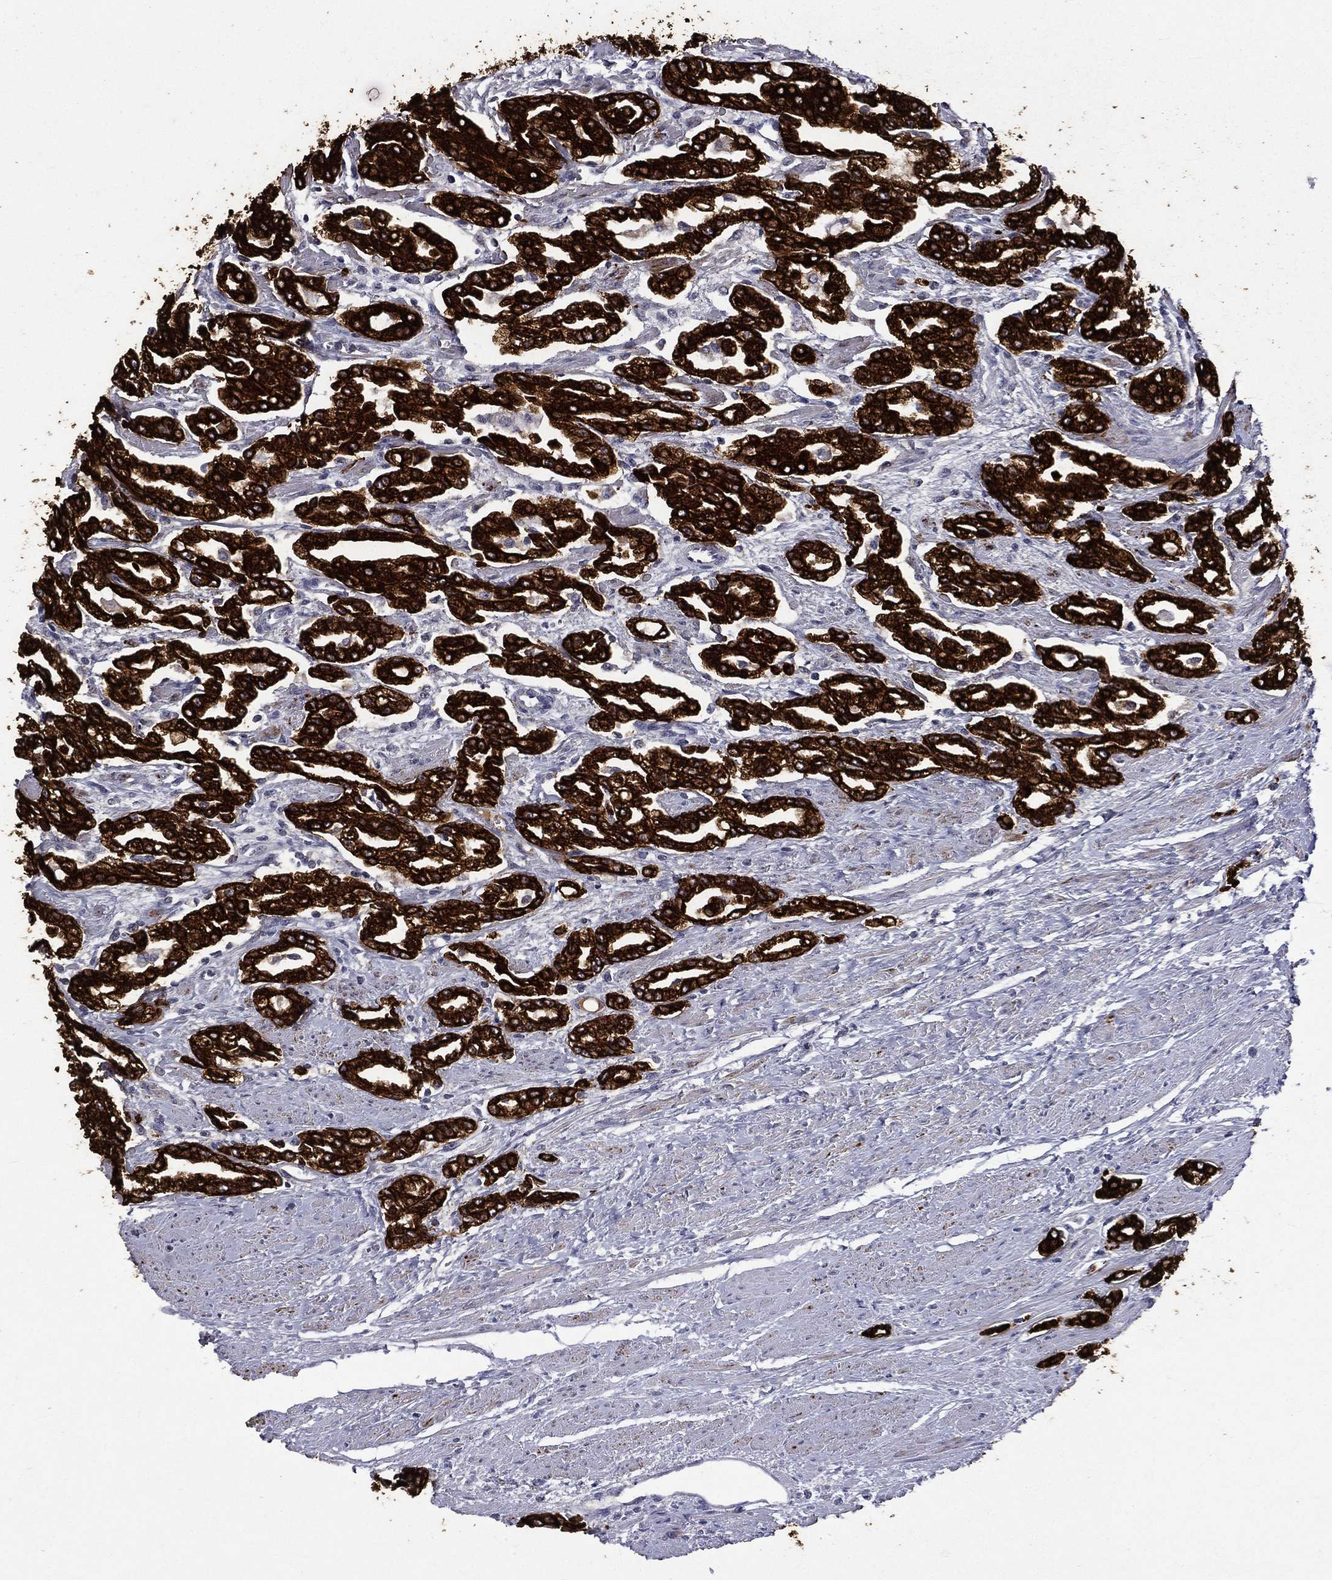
{"staining": {"intensity": "strong", "quantity": ">75%", "location": "cytoplasmic/membranous"}, "tissue": "prostate cancer", "cell_type": "Tumor cells", "image_type": "cancer", "snomed": [{"axis": "morphology", "description": "Adenocarcinoma, Medium grade"}, {"axis": "topography", "description": "Prostate"}], "caption": "Immunohistochemistry (IHC) of human prostate cancer (adenocarcinoma (medium-grade)) reveals high levels of strong cytoplasmic/membranous positivity in about >75% of tumor cells.", "gene": "KRT7", "patient": {"sex": "male", "age": 71}}